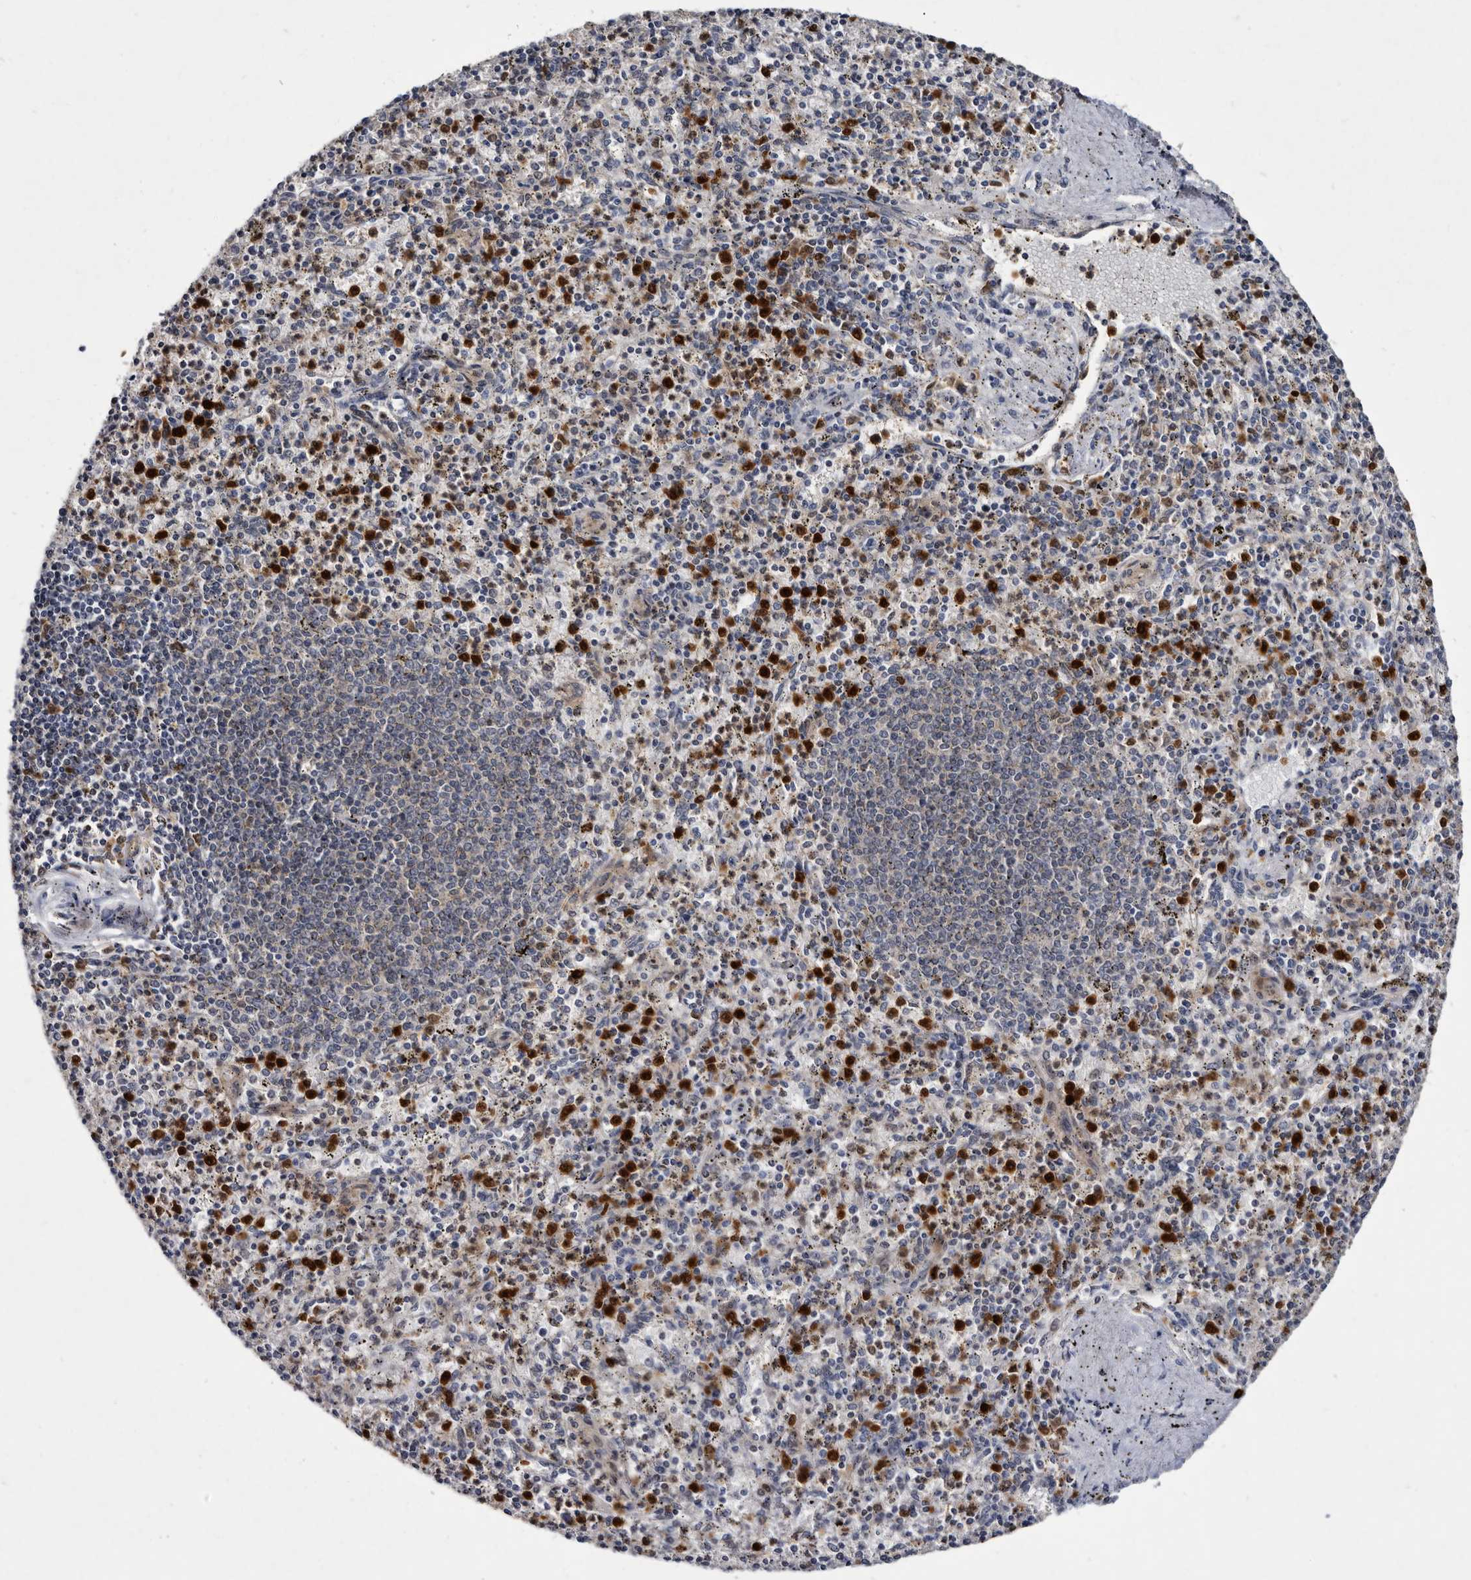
{"staining": {"intensity": "strong", "quantity": "<25%", "location": "cytoplasmic/membranous"}, "tissue": "spleen", "cell_type": "Cells in red pulp", "image_type": "normal", "snomed": [{"axis": "morphology", "description": "Normal tissue, NOS"}, {"axis": "topography", "description": "Spleen"}], "caption": "Immunohistochemistry of benign spleen shows medium levels of strong cytoplasmic/membranous staining in about <25% of cells in red pulp.", "gene": "SERPINB8", "patient": {"sex": "male", "age": 72}}